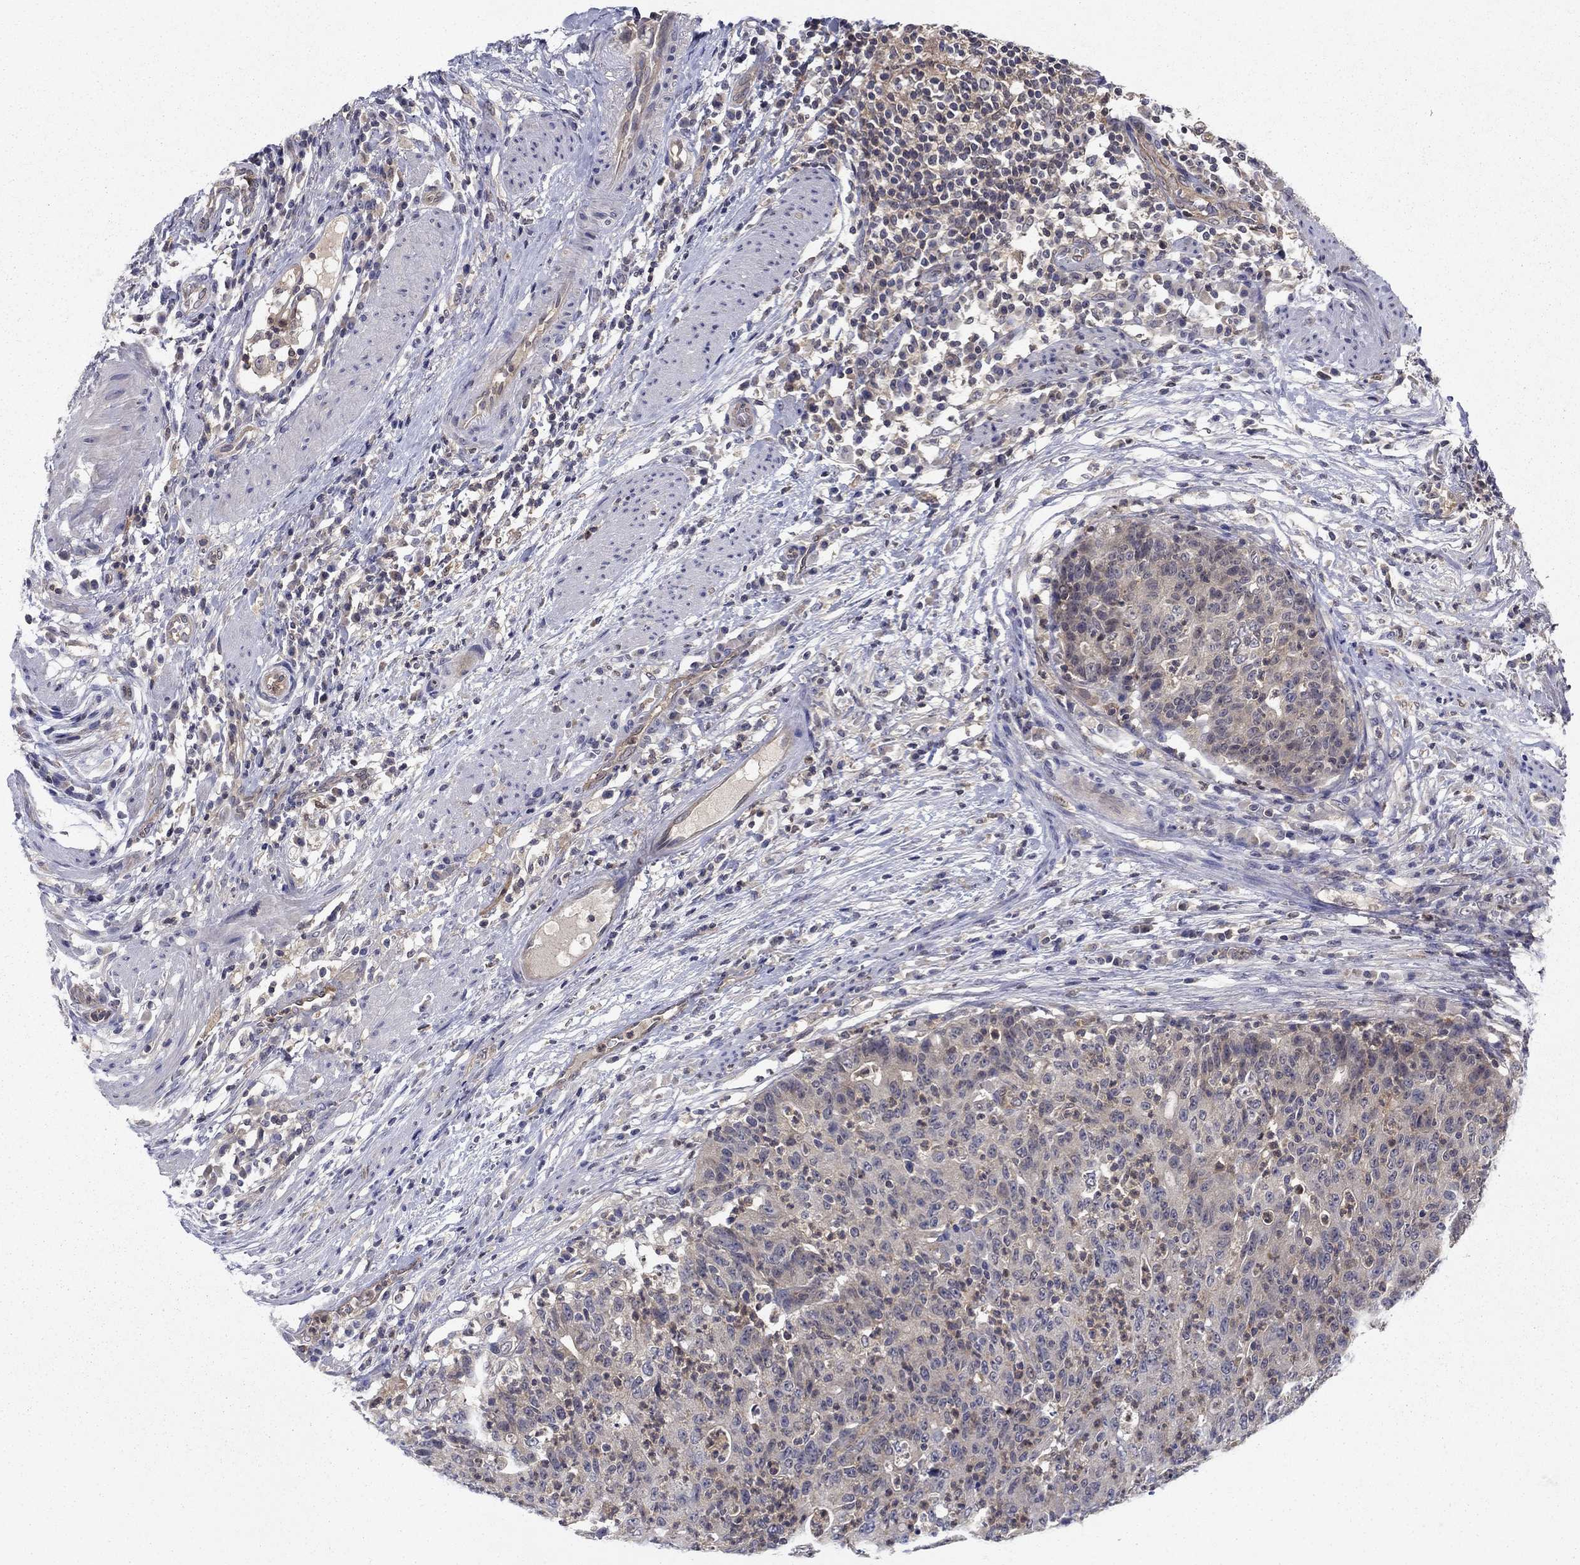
{"staining": {"intensity": "negative", "quantity": "none", "location": "none"}, "tissue": "colorectal cancer", "cell_type": "Tumor cells", "image_type": "cancer", "snomed": [{"axis": "morphology", "description": "Adenocarcinoma, NOS"}, {"axis": "topography", "description": "Colon"}], "caption": "Image shows no protein positivity in tumor cells of colorectal cancer tissue.", "gene": "GLTP", "patient": {"sex": "male", "age": 70}}